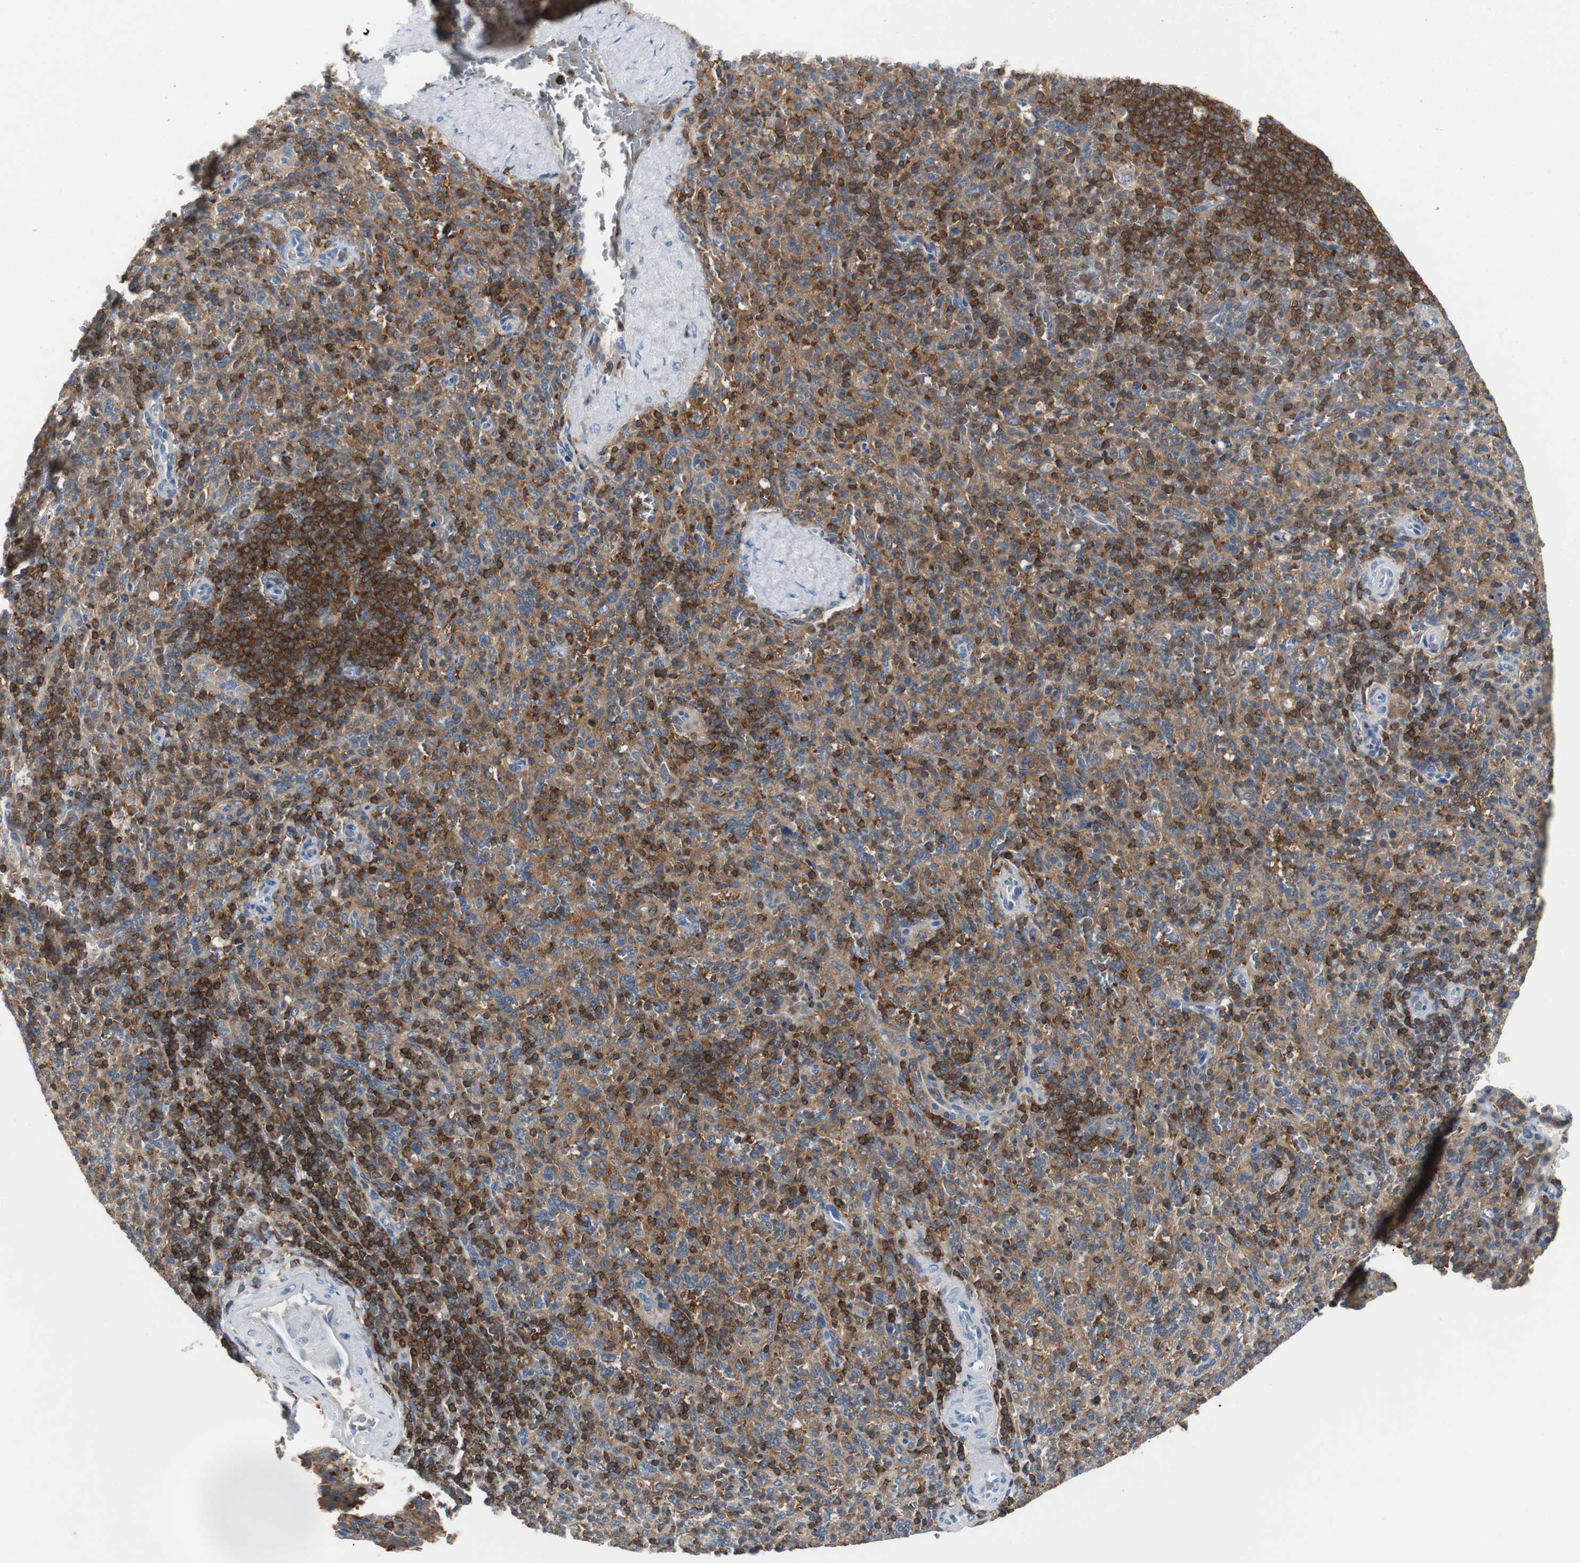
{"staining": {"intensity": "strong", "quantity": "<25%", "location": "cytoplasmic/membranous"}, "tissue": "spleen", "cell_type": "Cells in red pulp", "image_type": "normal", "snomed": [{"axis": "morphology", "description": "Normal tissue, NOS"}, {"axis": "topography", "description": "Spleen"}], "caption": "Unremarkable spleen demonstrates strong cytoplasmic/membranous positivity in about <25% of cells in red pulp, visualized by immunohistochemistry.", "gene": "TSC22D4", "patient": {"sex": "male", "age": 36}}